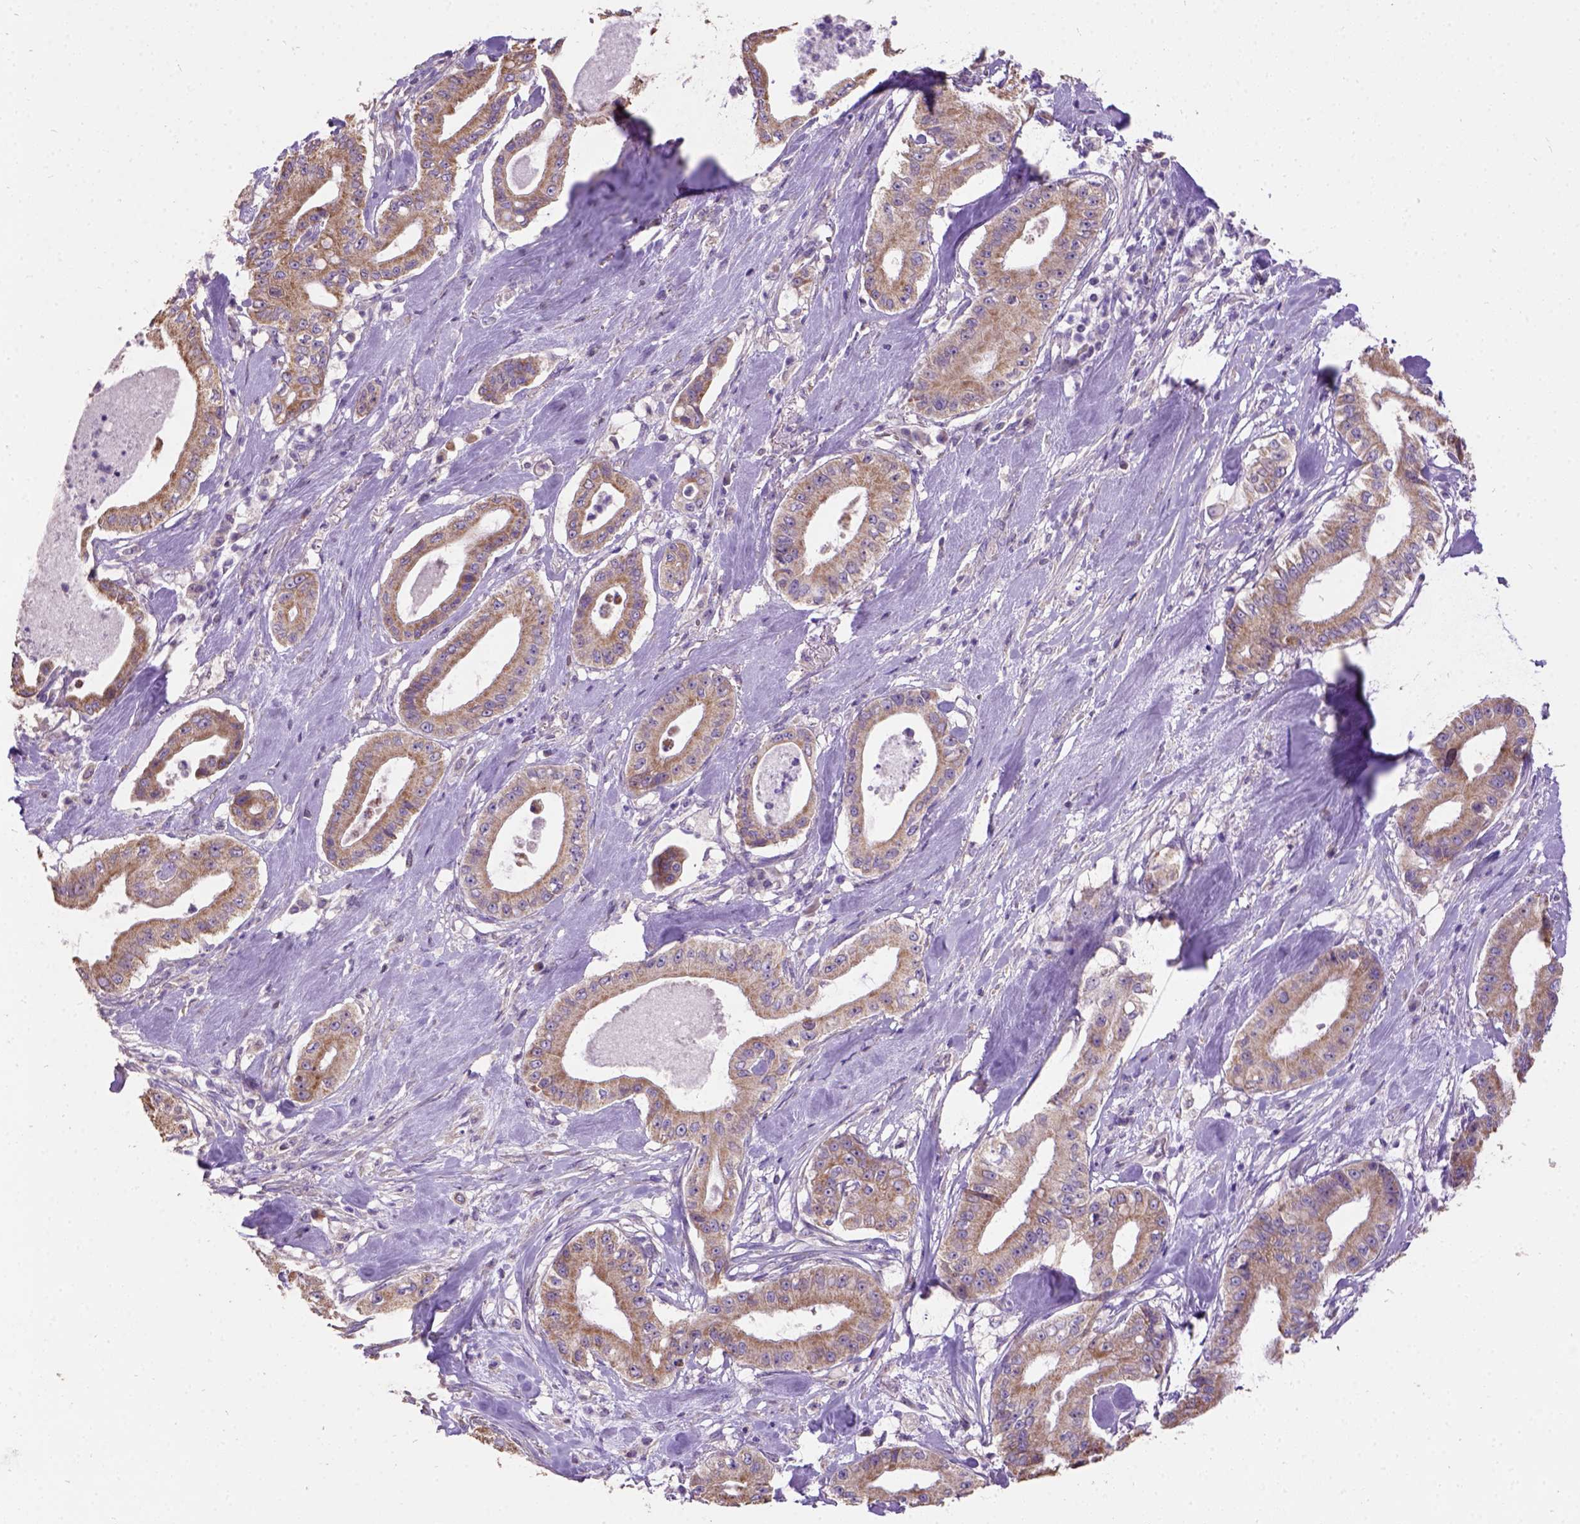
{"staining": {"intensity": "moderate", "quantity": ">75%", "location": "cytoplasmic/membranous"}, "tissue": "pancreatic cancer", "cell_type": "Tumor cells", "image_type": "cancer", "snomed": [{"axis": "morphology", "description": "Adenocarcinoma, NOS"}, {"axis": "topography", "description": "Pancreas"}], "caption": "Immunohistochemical staining of human adenocarcinoma (pancreatic) exhibits moderate cytoplasmic/membranous protein positivity in approximately >75% of tumor cells.", "gene": "DQX1", "patient": {"sex": "male", "age": 71}}